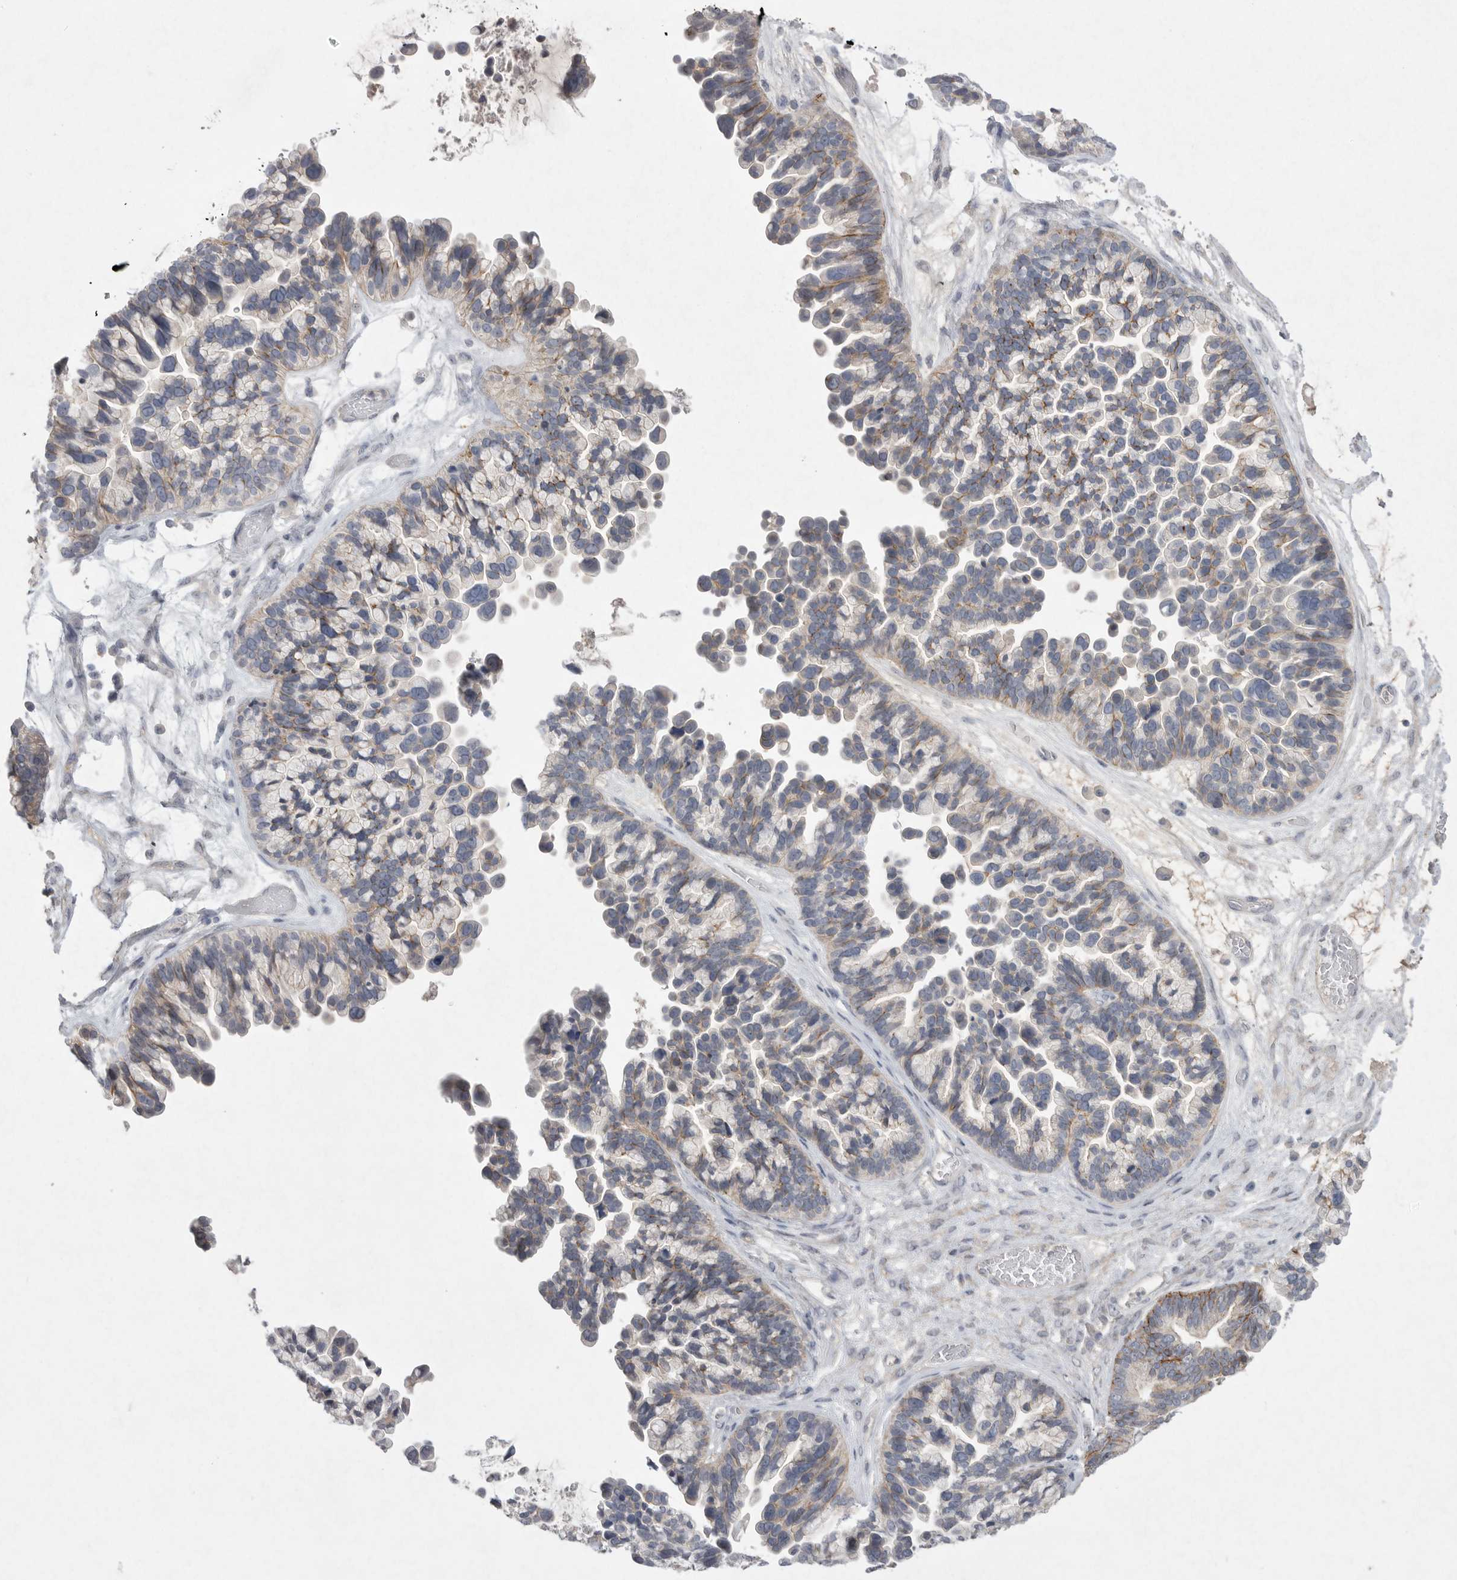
{"staining": {"intensity": "weak", "quantity": "<25%", "location": "cytoplasmic/membranous"}, "tissue": "ovarian cancer", "cell_type": "Tumor cells", "image_type": "cancer", "snomed": [{"axis": "morphology", "description": "Cystadenocarcinoma, serous, NOS"}, {"axis": "topography", "description": "Ovary"}], "caption": "This is a micrograph of immunohistochemistry staining of ovarian serous cystadenocarcinoma, which shows no staining in tumor cells.", "gene": "VANGL2", "patient": {"sex": "female", "age": 56}}